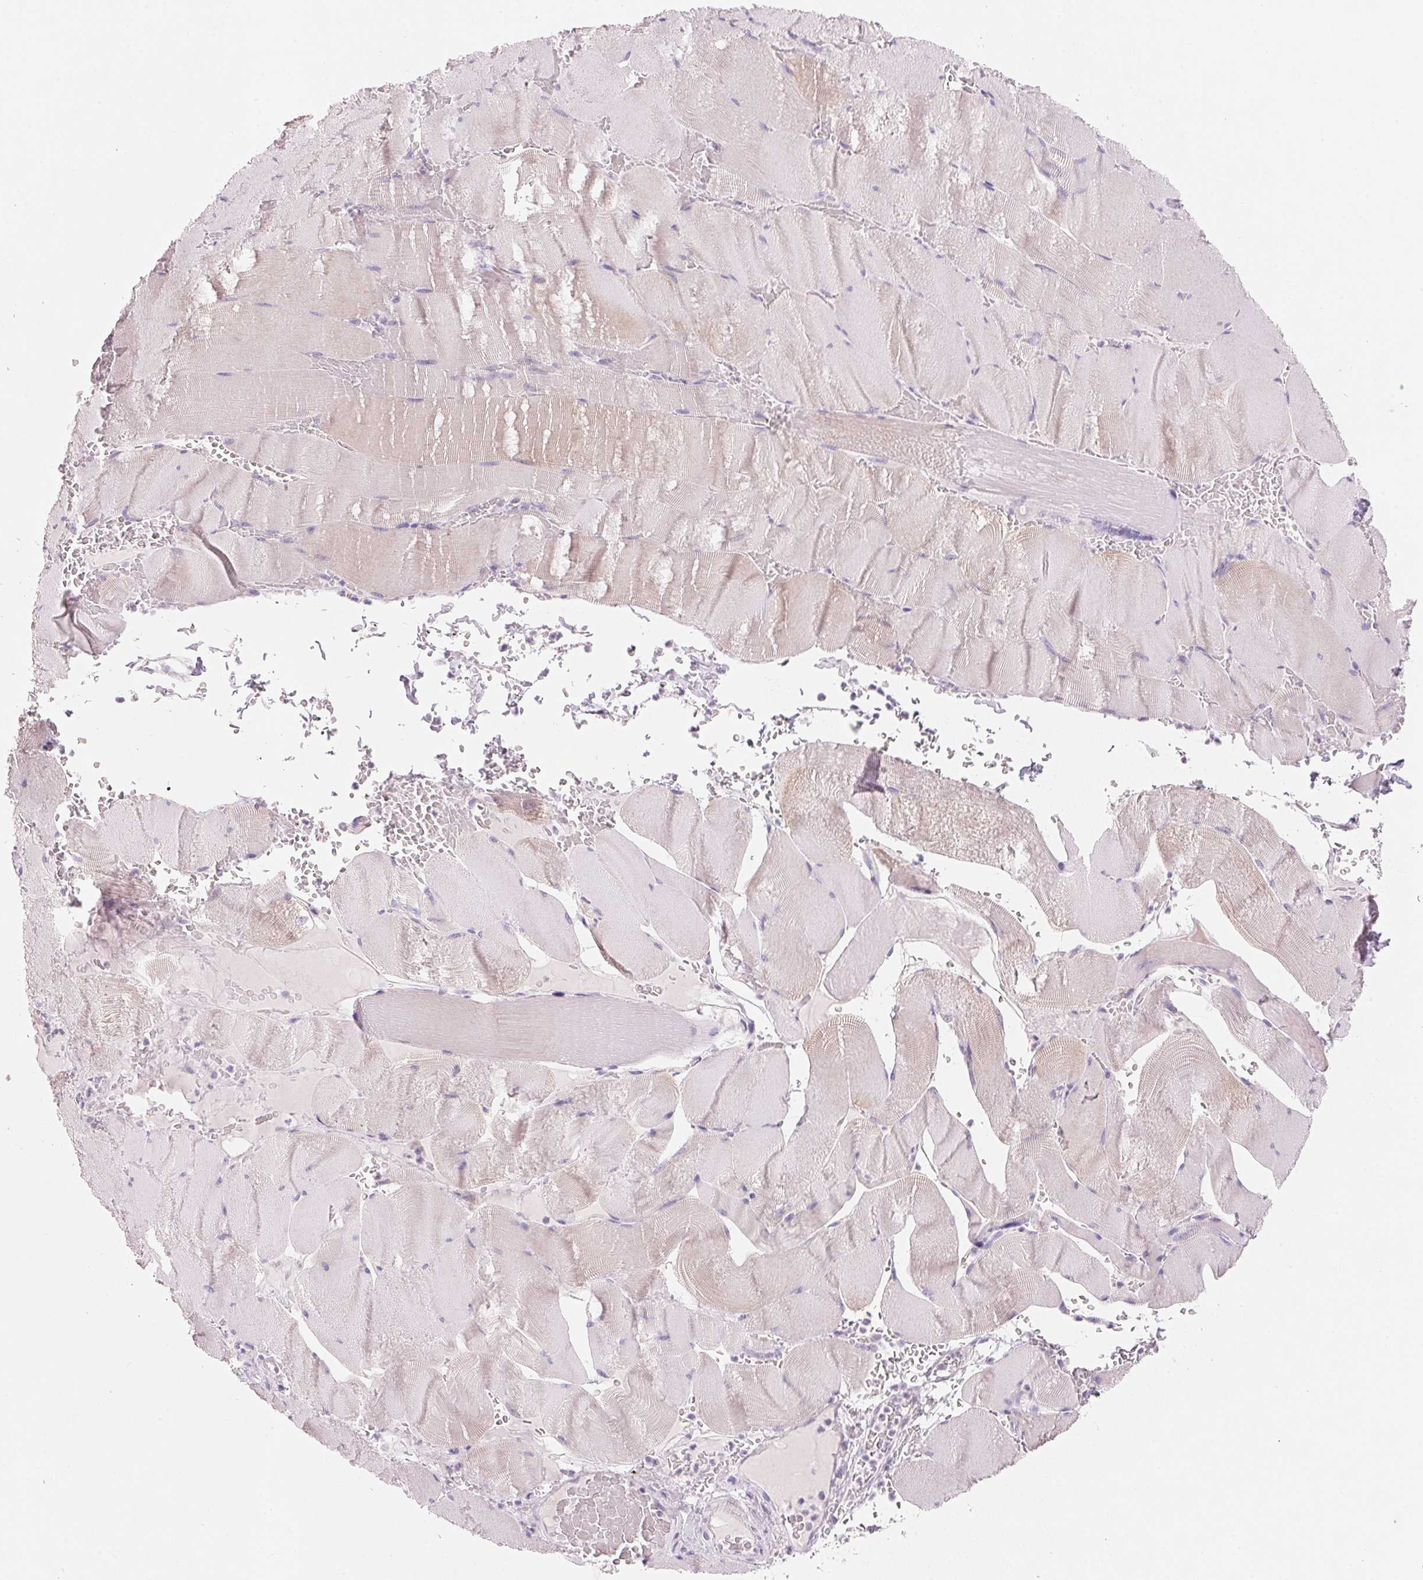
{"staining": {"intensity": "negative", "quantity": "none", "location": "none"}, "tissue": "skeletal muscle", "cell_type": "Myocytes", "image_type": "normal", "snomed": [{"axis": "morphology", "description": "Normal tissue, NOS"}, {"axis": "topography", "description": "Skeletal muscle"}], "caption": "Immunohistochemistry micrograph of normal skeletal muscle: skeletal muscle stained with DAB (3,3'-diaminobenzidine) demonstrates no significant protein positivity in myocytes. (Stains: DAB IHC with hematoxylin counter stain, Microscopy: brightfield microscopy at high magnification).", "gene": "CYP11B1", "patient": {"sex": "male", "age": 56}}